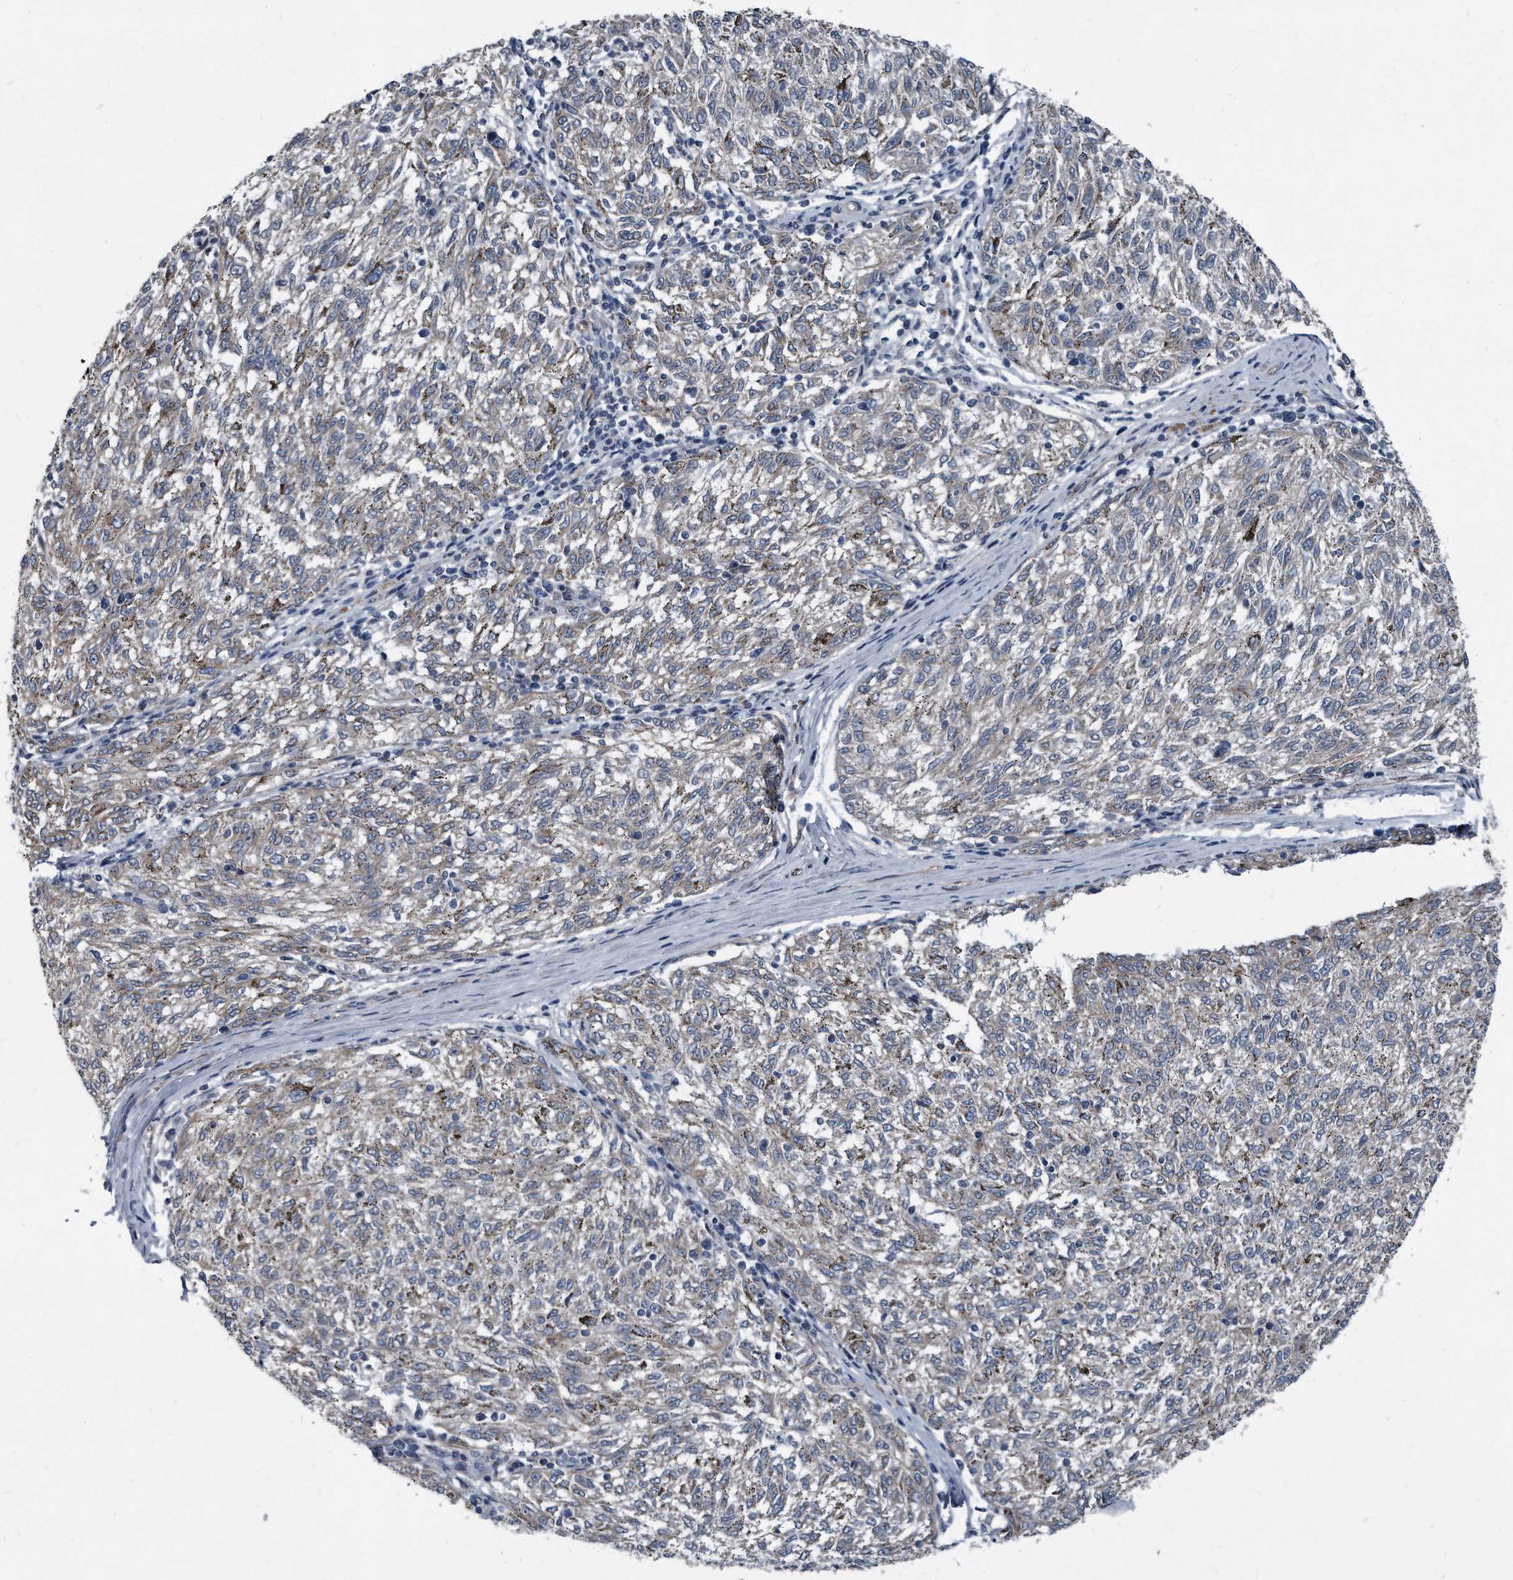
{"staining": {"intensity": "negative", "quantity": "none", "location": "none"}, "tissue": "melanoma", "cell_type": "Tumor cells", "image_type": "cancer", "snomed": [{"axis": "morphology", "description": "Malignant melanoma, NOS"}, {"axis": "topography", "description": "Skin"}], "caption": "This image is of melanoma stained with immunohistochemistry to label a protein in brown with the nuclei are counter-stained blue. There is no expression in tumor cells.", "gene": "PLEC", "patient": {"sex": "female", "age": 72}}